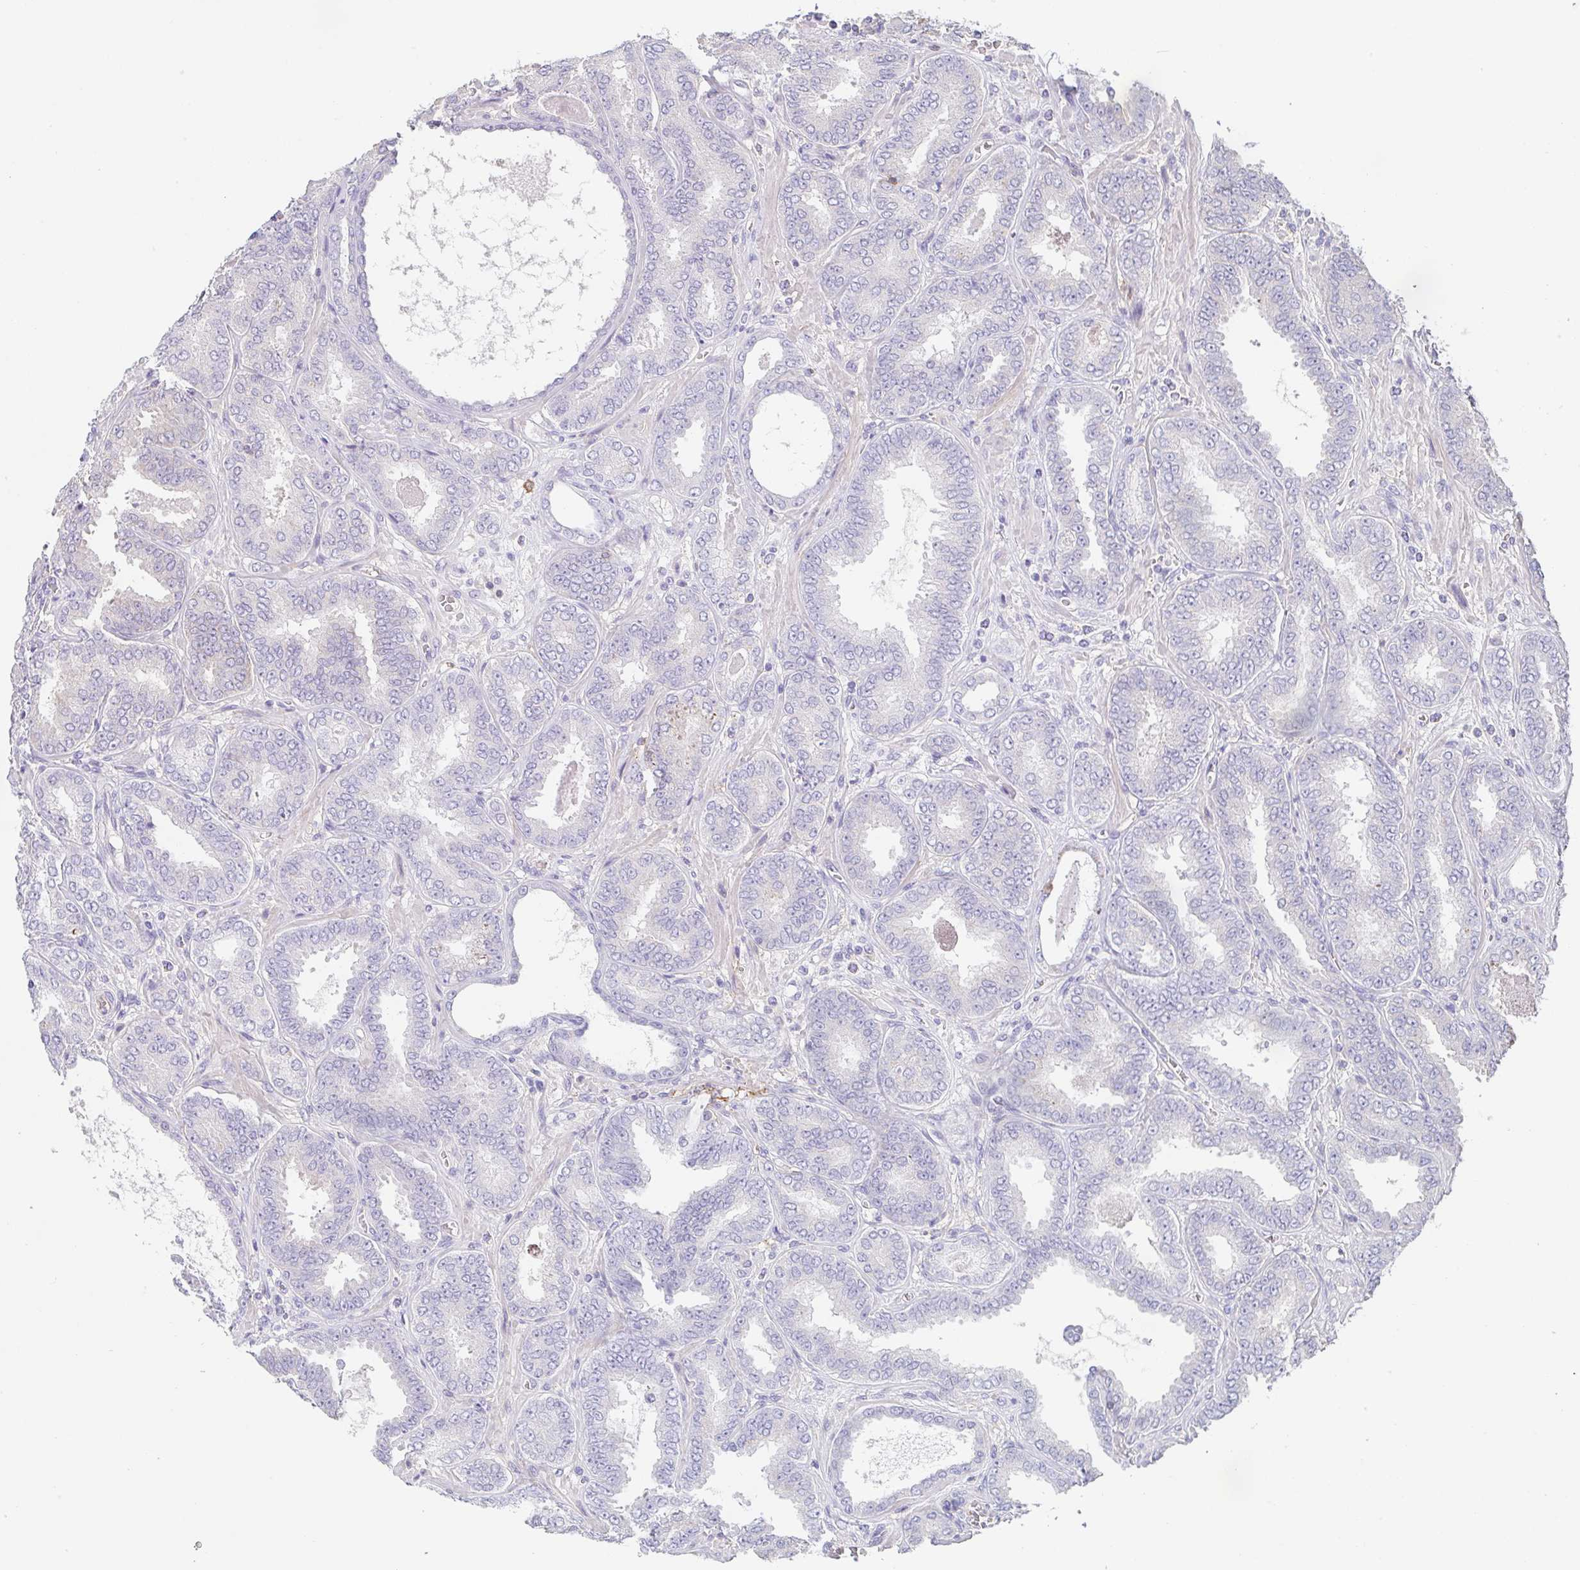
{"staining": {"intensity": "negative", "quantity": "none", "location": "none"}, "tissue": "prostate cancer", "cell_type": "Tumor cells", "image_type": "cancer", "snomed": [{"axis": "morphology", "description": "Adenocarcinoma, High grade"}, {"axis": "topography", "description": "Prostate"}], "caption": "A high-resolution histopathology image shows IHC staining of adenocarcinoma (high-grade) (prostate), which shows no significant expression in tumor cells.", "gene": "DBN1", "patient": {"sex": "male", "age": 72}}